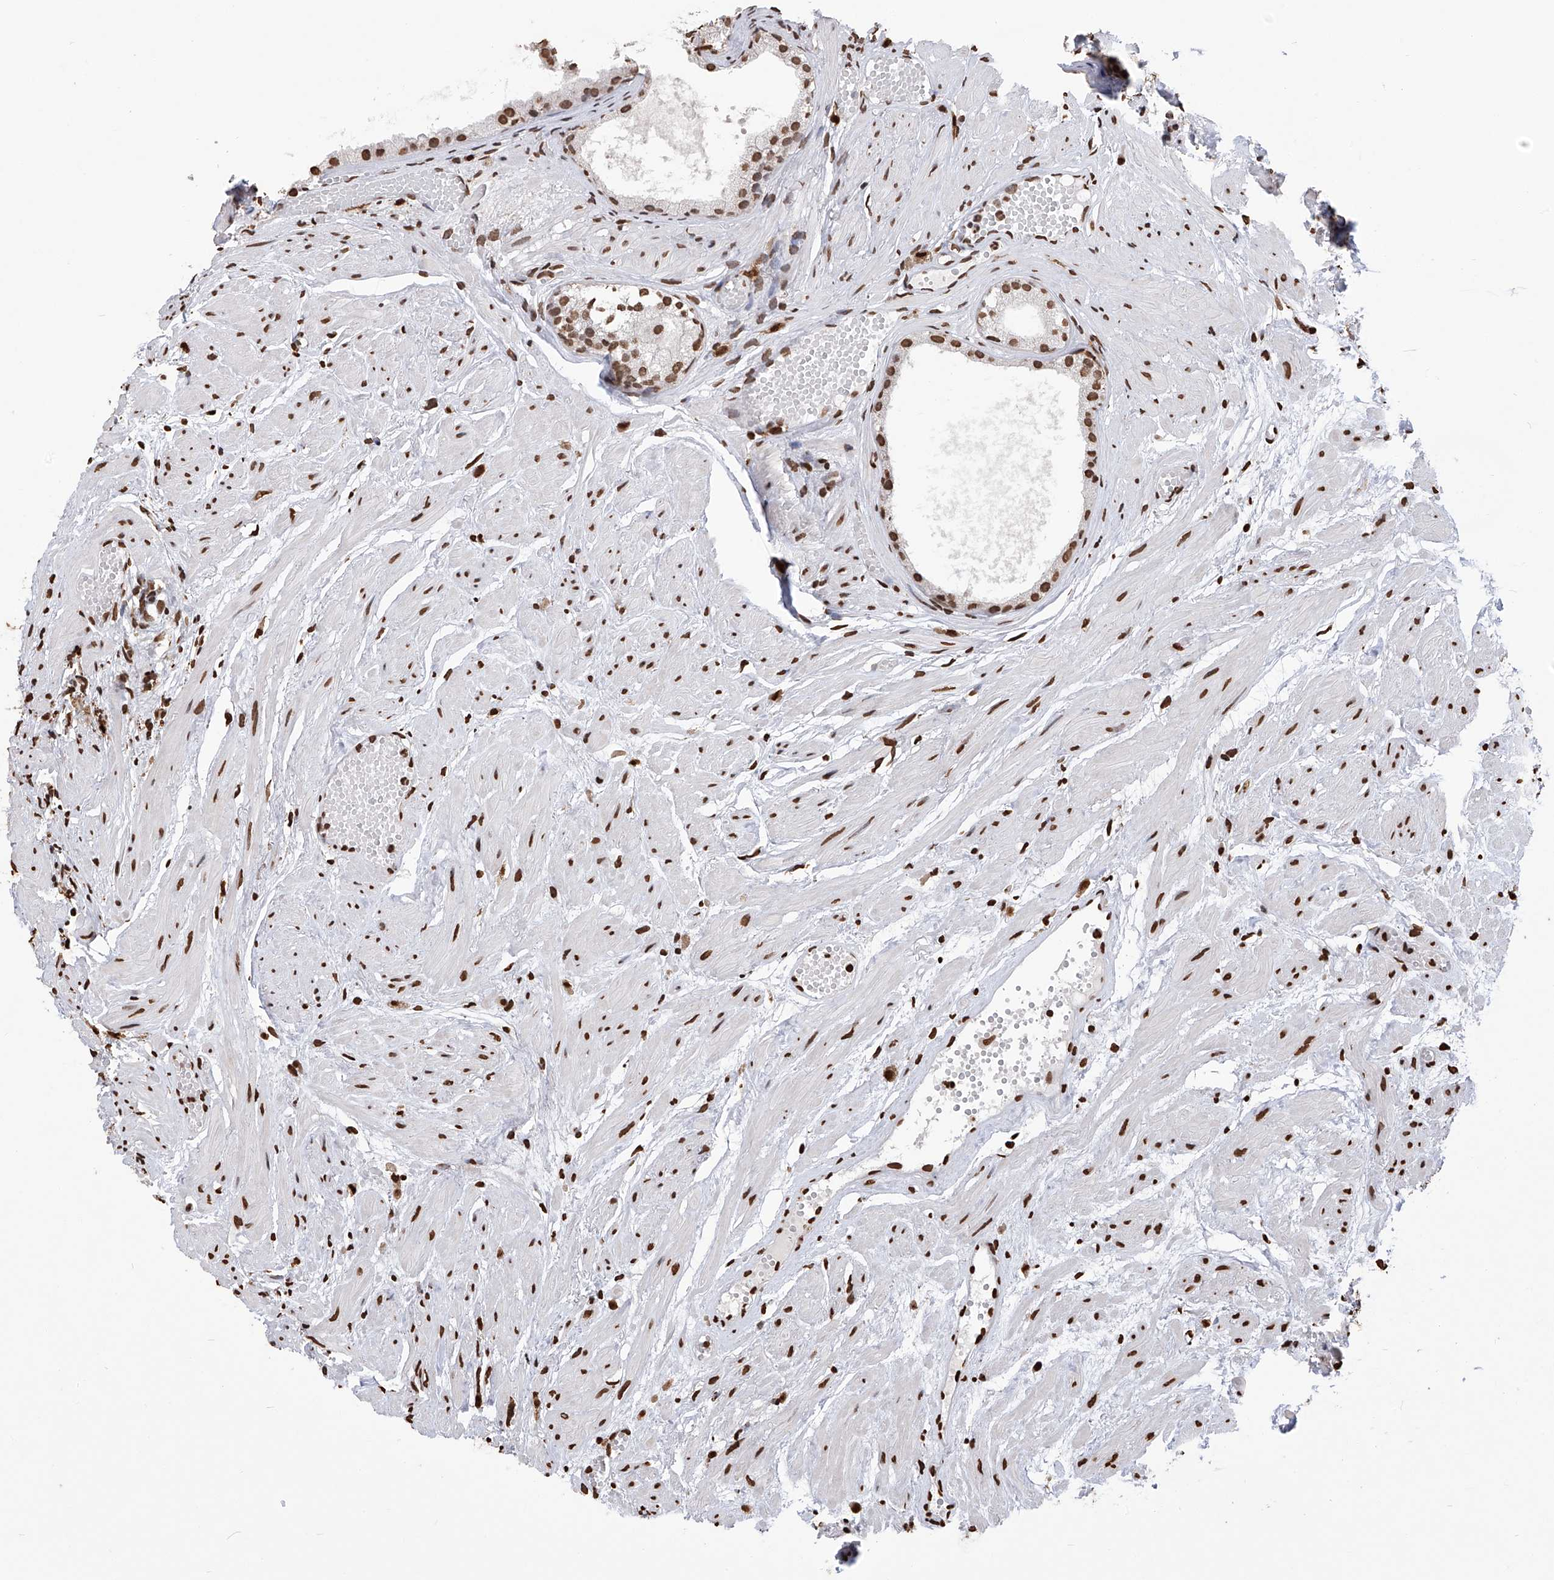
{"staining": {"intensity": "moderate", "quantity": ">75%", "location": "nuclear"}, "tissue": "prostate cancer", "cell_type": "Tumor cells", "image_type": "cancer", "snomed": [{"axis": "morphology", "description": "Adenocarcinoma, Low grade"}, {"axis": "topography", "description": "Prostate"}], "caption": "Protein staining of adenocarcinoma (low-grade) (prostate) tissue displays moderate nuclear staining in approximately >75% of tumor cells.", "gene": "CFAP410", "patient": {"sex": "male", "age": 88}}